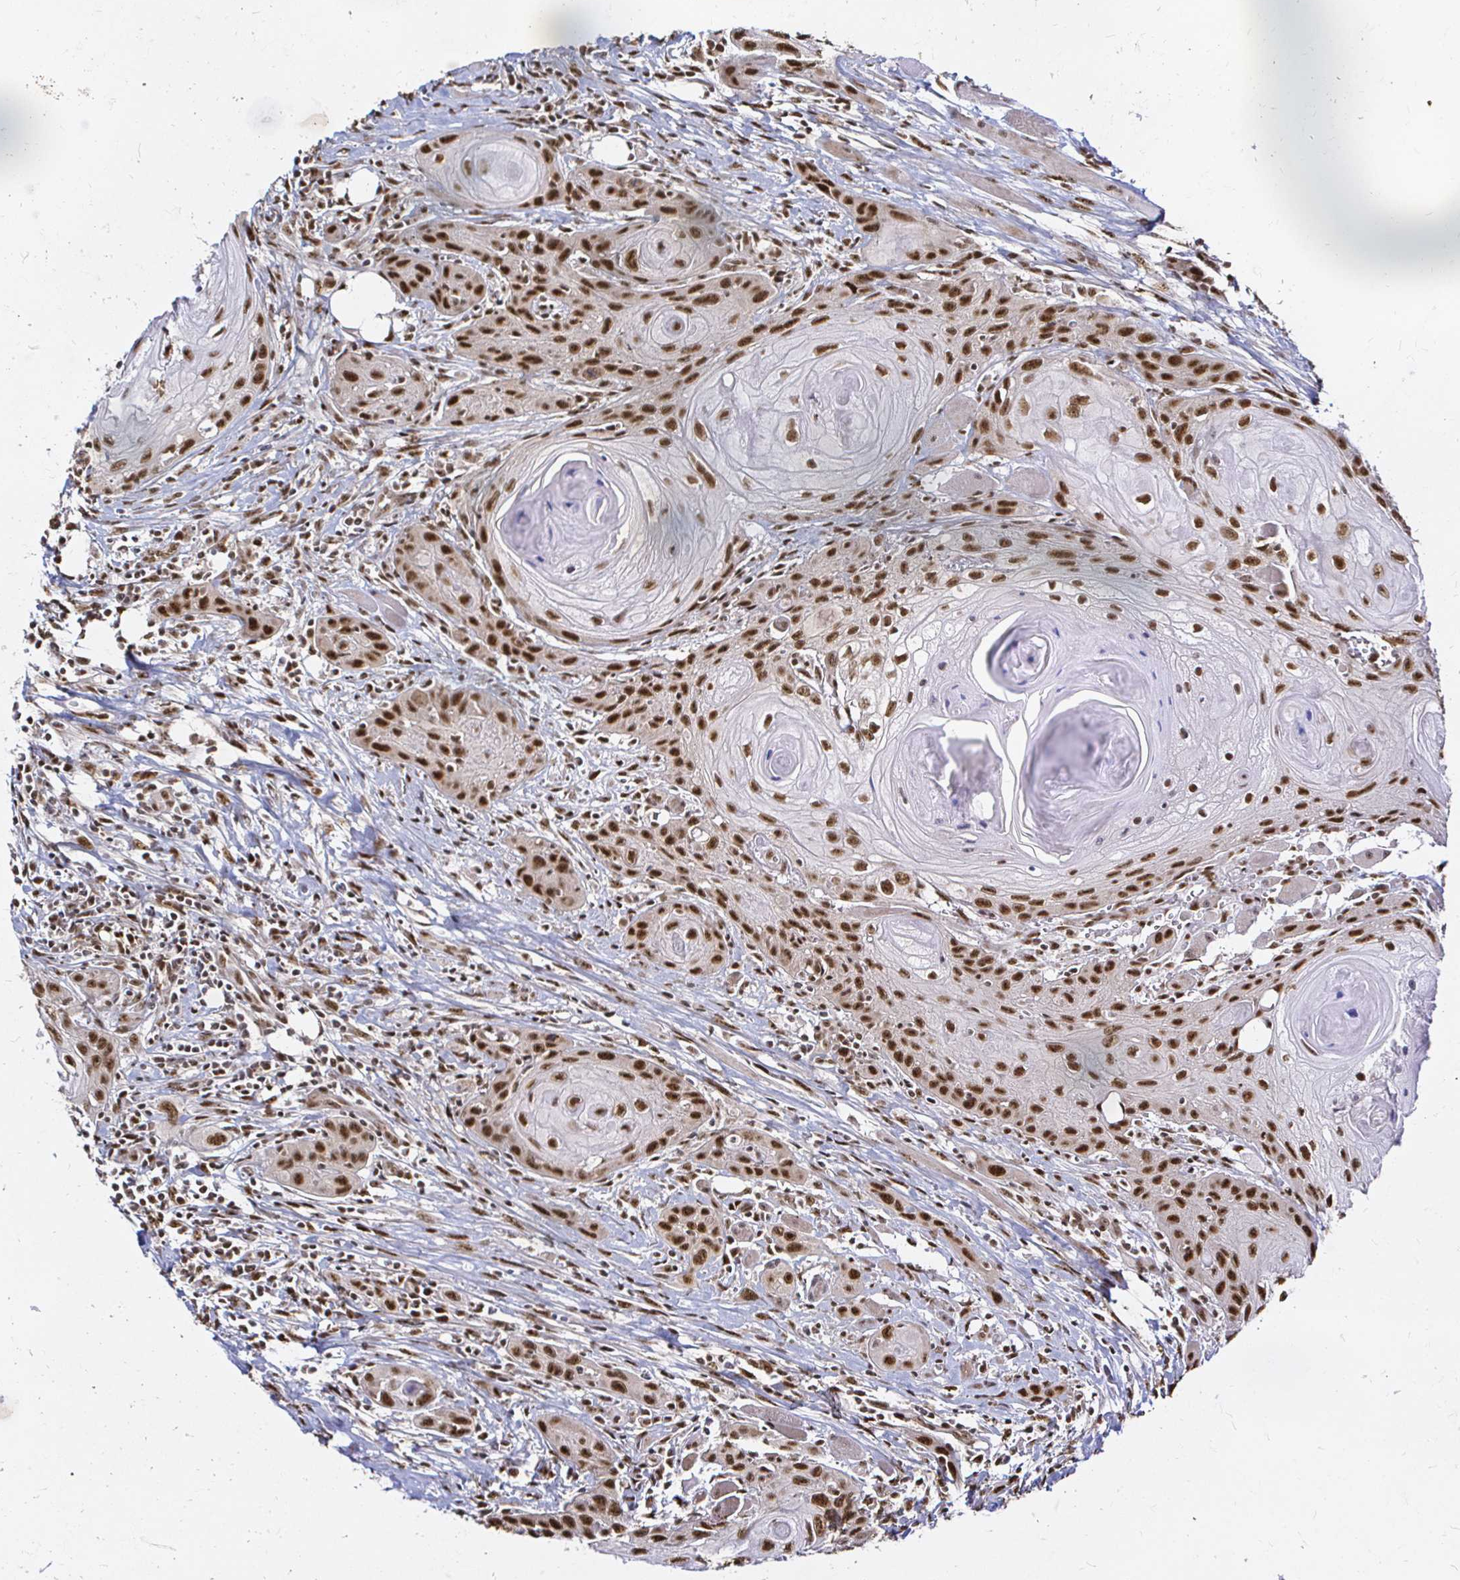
{"staining": {"intensity": "moderate", "quantity": ">75%", "location": "nuclear"}, "tissue": "head and neck cancer", "cell_type": "Tumor cells", "image_type": "cancer", "snomed": [{"axis": "morphology", "description": "Squamous cell carcinoma, NOS"}, {"axis": "topography", "description": "Oral tissue"}, {"axis": "topography", "description": "Head-Neck"}], "caption": "The immunohistochemical stain highlights moderate nuclear staining in tumor cells of squamous cell carcinoma (head and neck) tissue.", "gene": "SNRPC", "patient": {"sex": "male", "age": 58}}